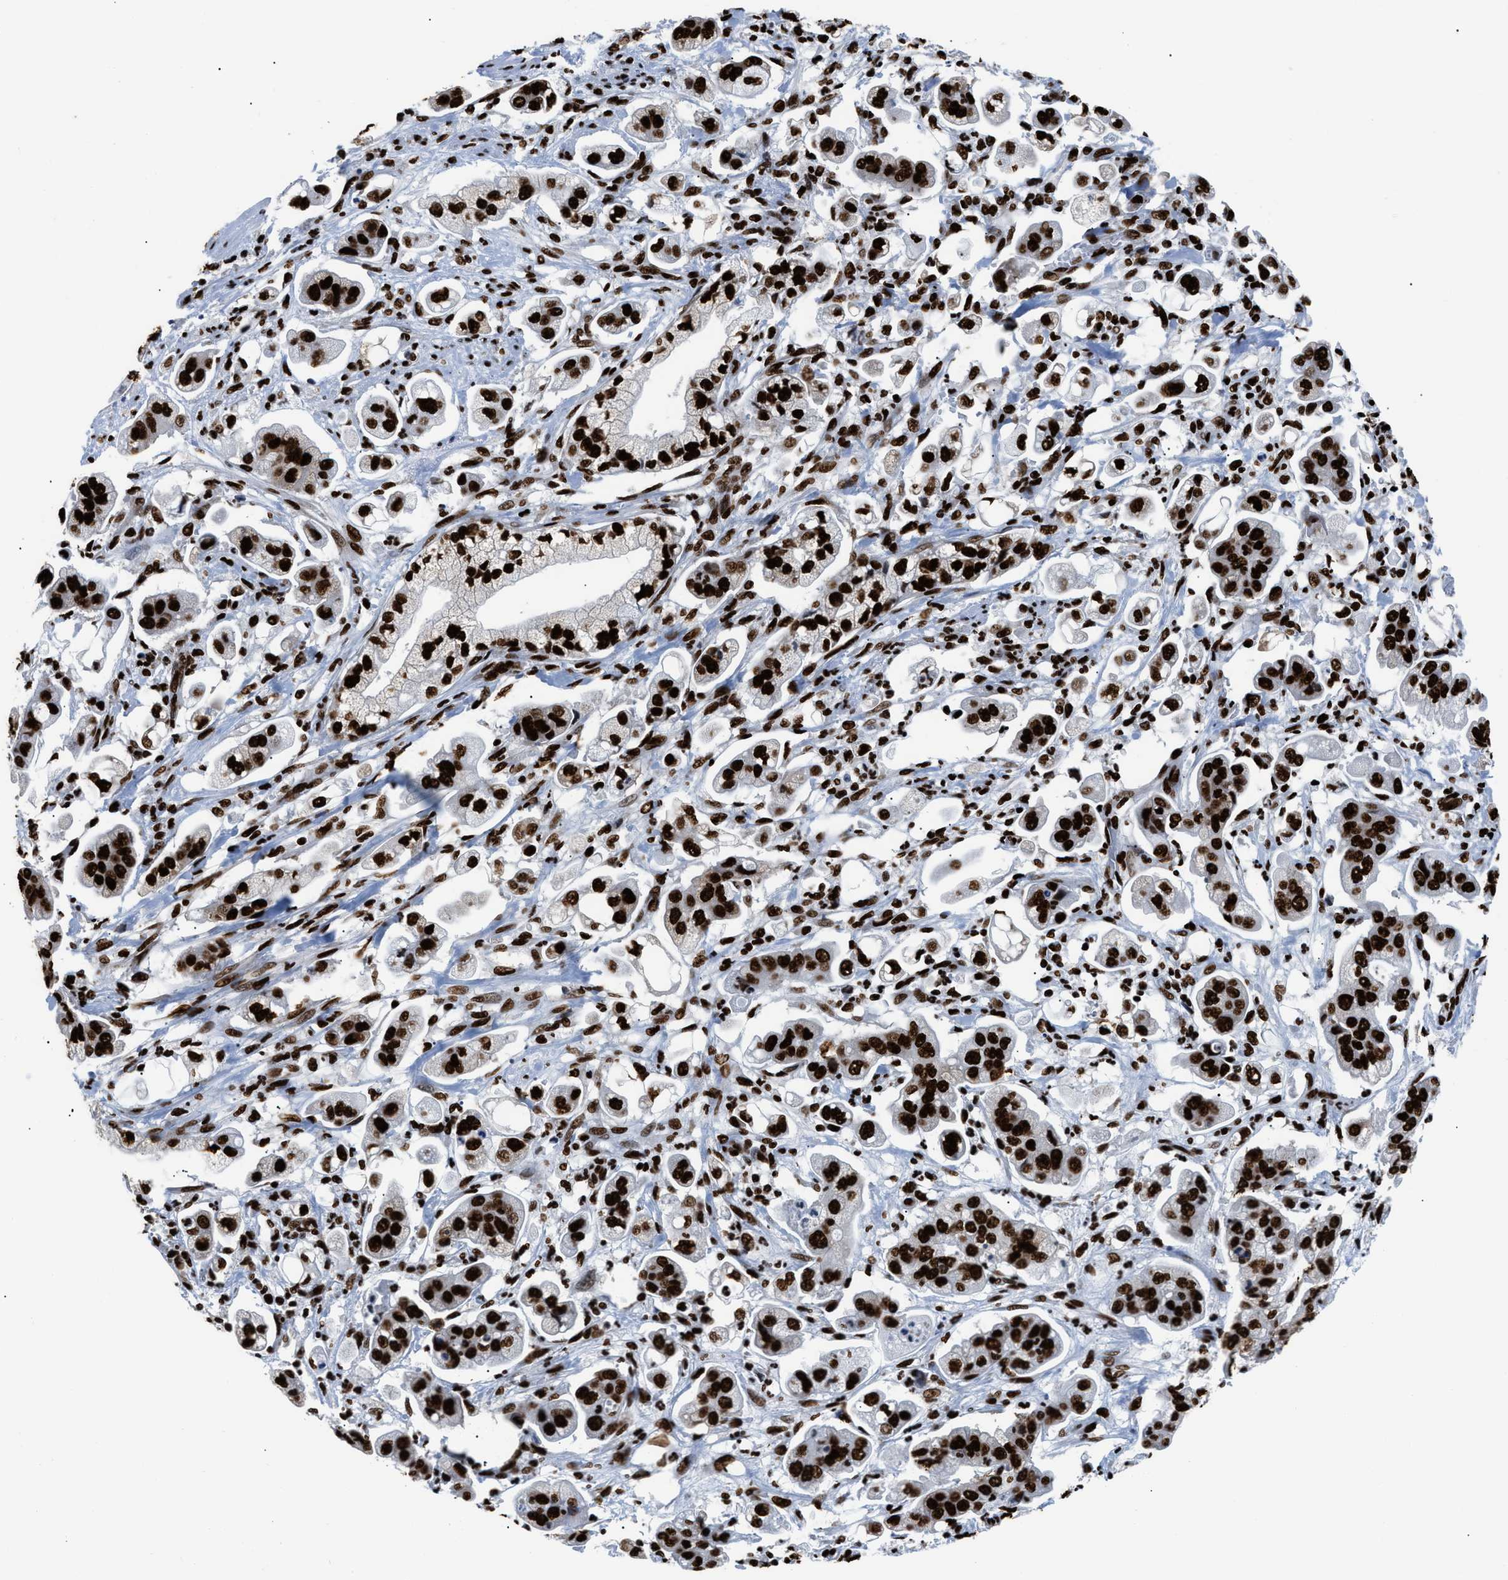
{"staining": {"intensity": "strong", "quantity": ">75%", "location": "nuclear"}, "tissue": "stomach cancer", "cell_type": "Tumor cells", "image_type": "cancer", "snomed": [{"axis": "morphology", "description": "Adenocarcinoma, NOS"}, {"axis": "topography", "description": "Stomach"}], "caption": "Protein staining demonstrates strong nuclear staining in approximately >75% of tumor cells in adenocarcinoma (stomach).", "gene": "HNRNPM", "patient": {"sex": "male", "age": 62}}